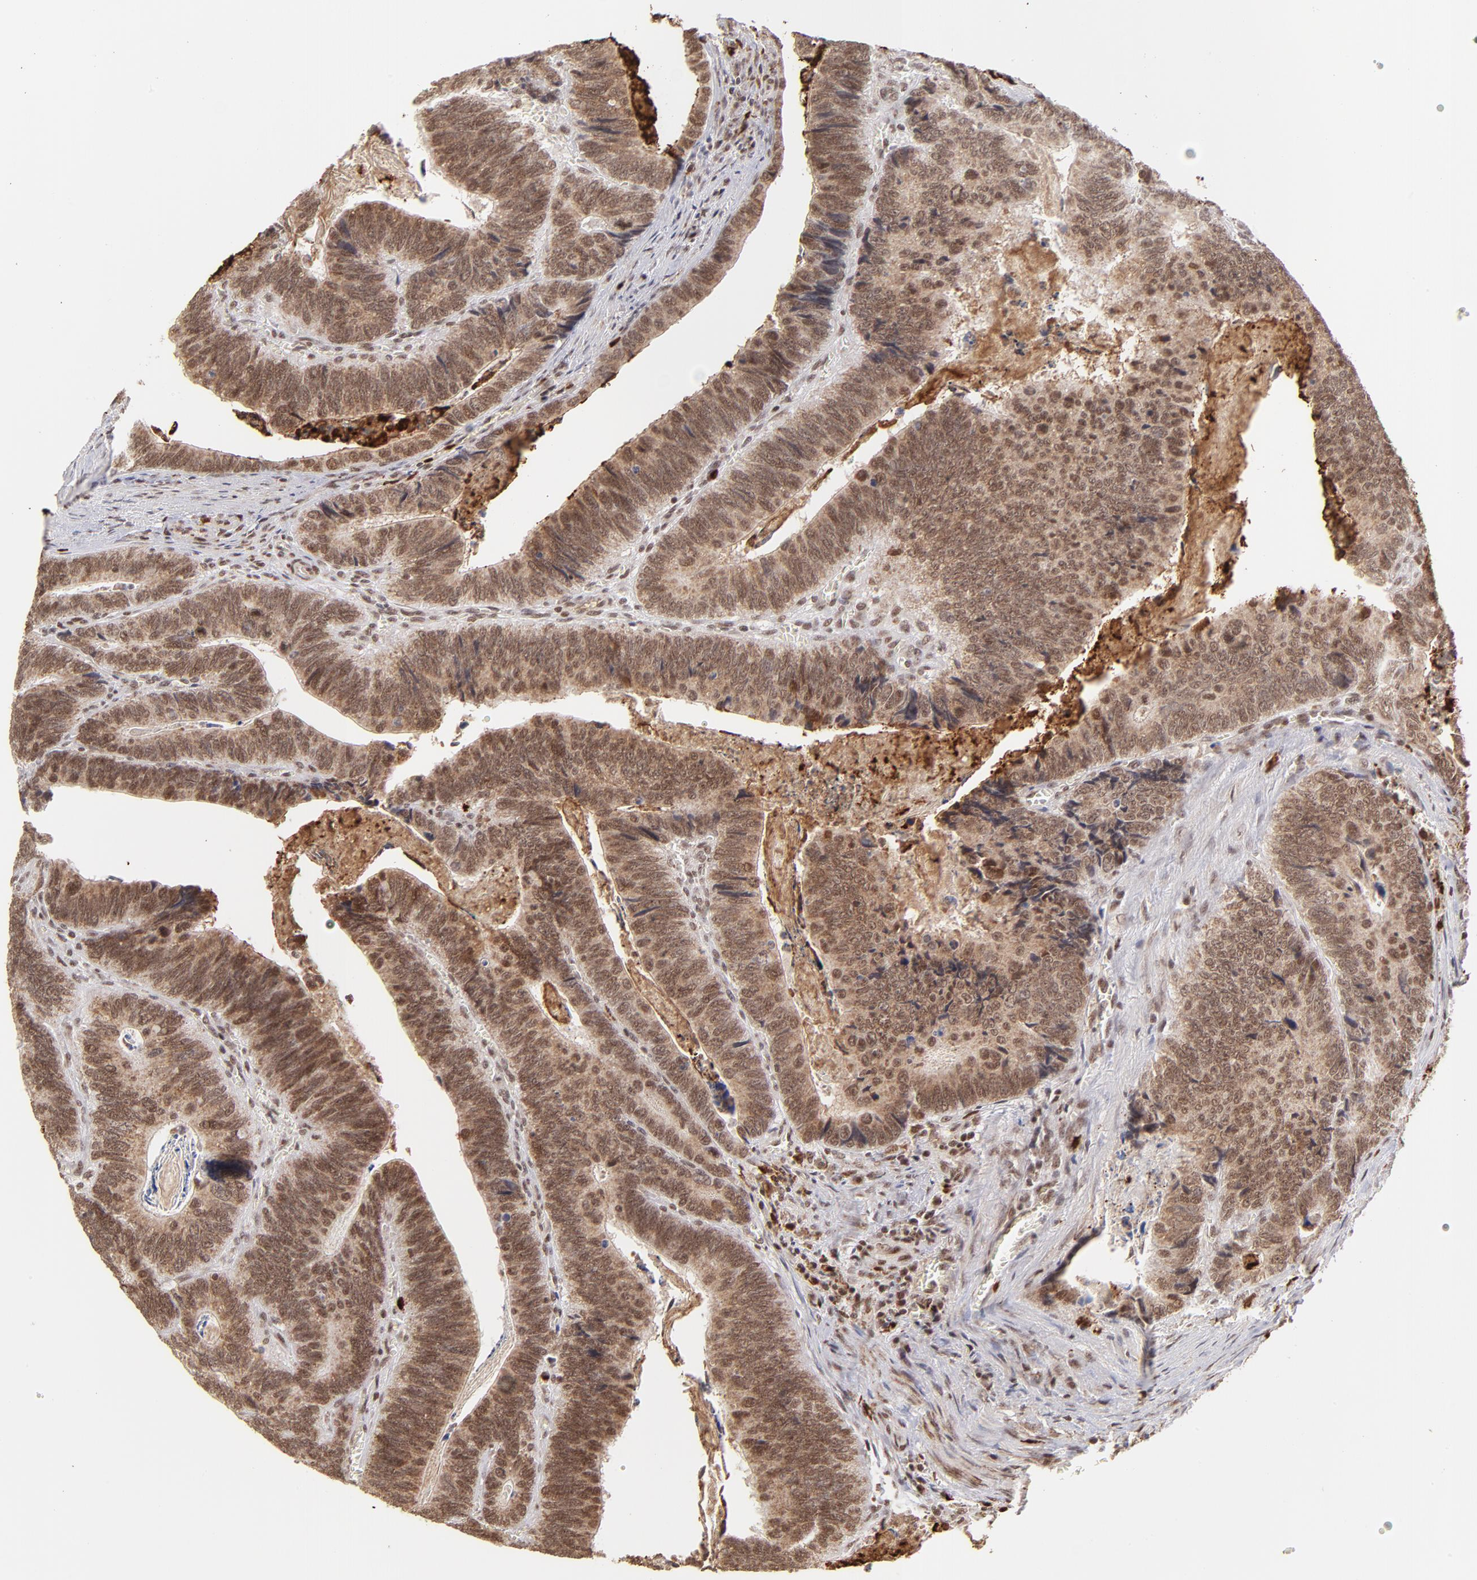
{"staining": {"intensity": "moderate", "quantity": ">75%", "location": "cytoplasmic/membranous,nuclear"}, "tissue": "colorectal cancer", "cell_type": "Tumor cells", "image_type": "cancer", "snomed": [{"axis": "morphology", "description": "Adenocarcinoma, NOS"}, {"axis": "topography", "description": "Colon"}], "caption": "Colorectal cancer was stained to show a protein in brown. There is medium levels of moderate cytoplasmic/membranous and nuclear positivity in about >75% of tumor cells. The staining is performed using DAB brown chromogen to label protein expression. The nuclei are counter-stained blue using hematoxylin.", "gene": "ZFX", "patient": {"sex": "male", "age": 72}}